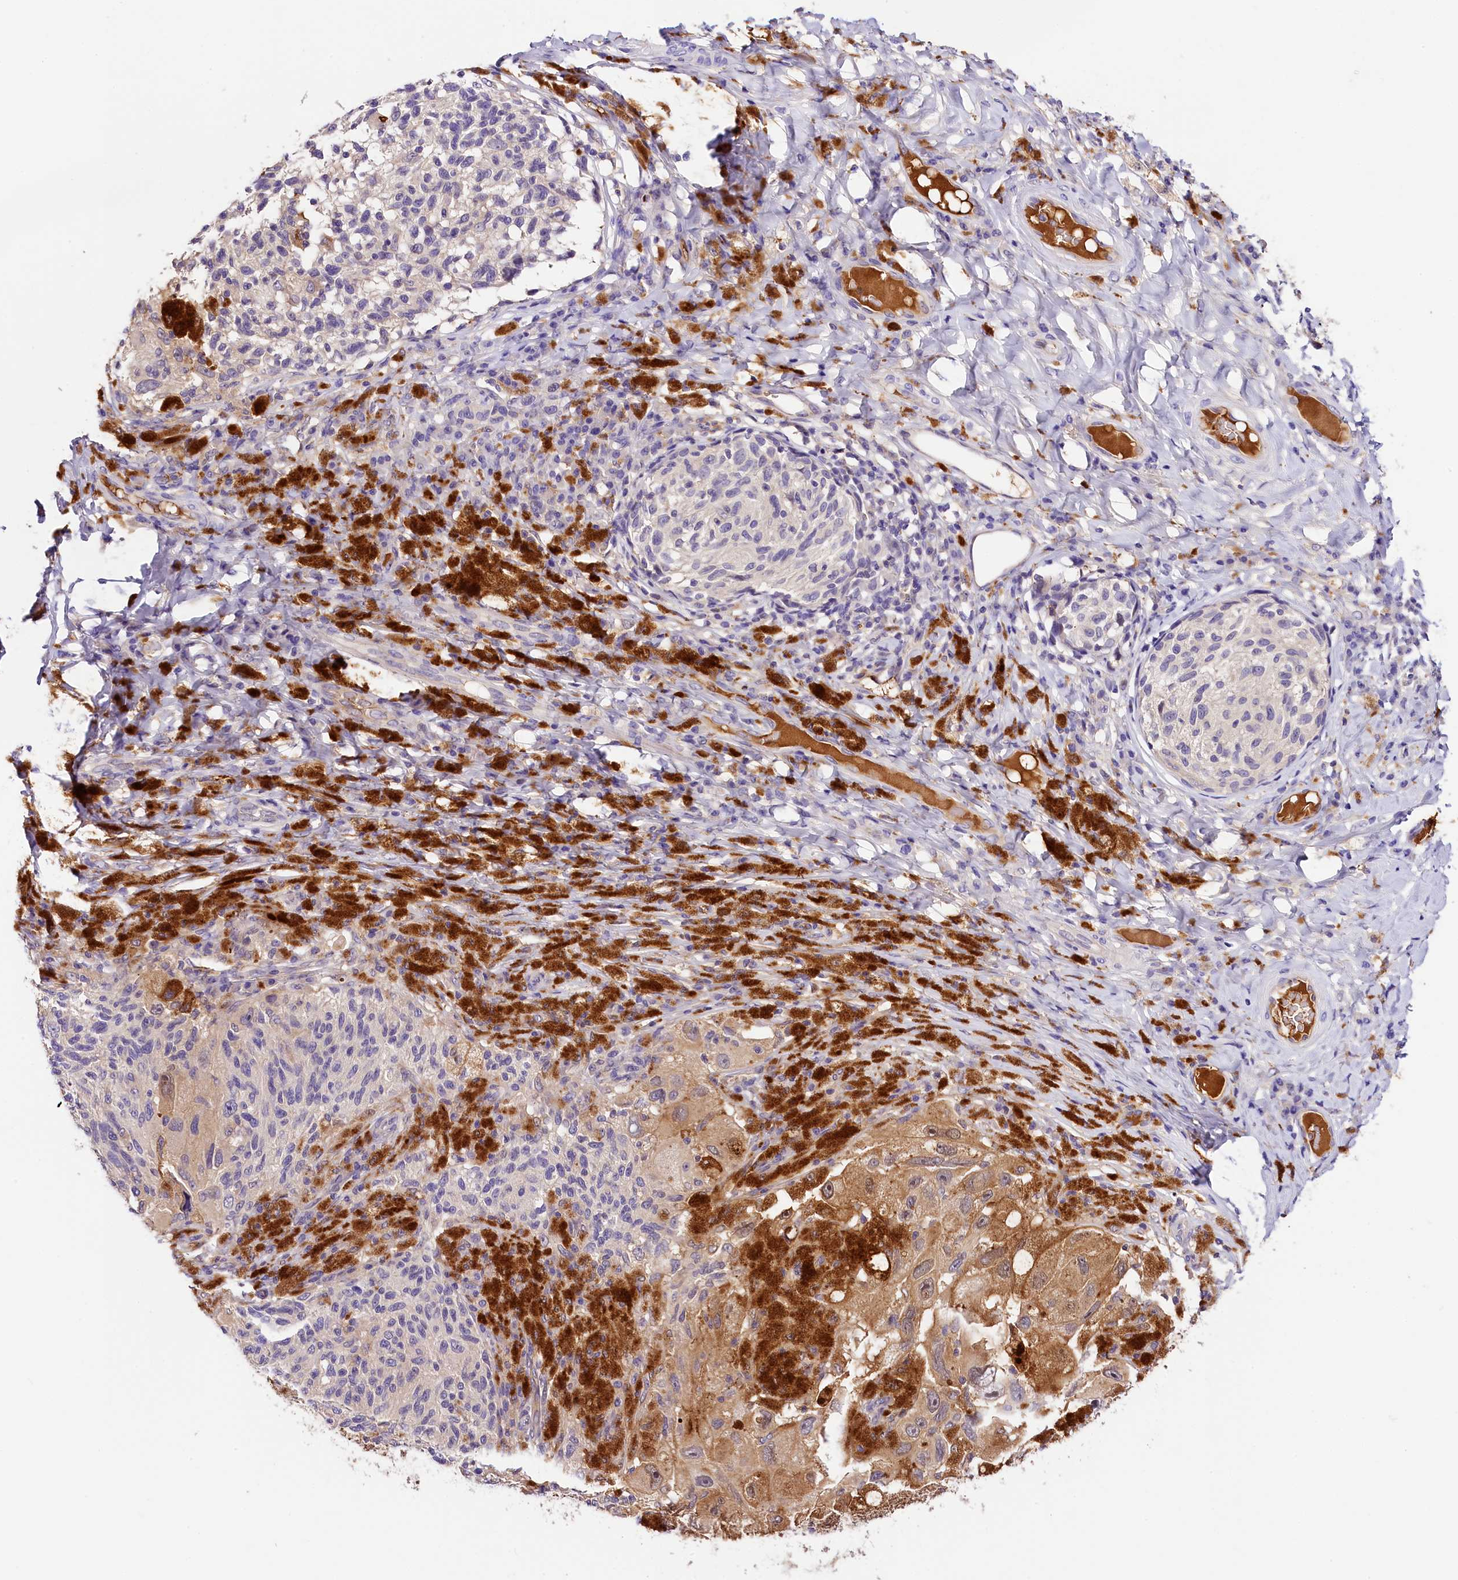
{"staining": {"intensity": "moderate", "quantity": "<25%", "location": "cytoplasmic/membranous"}, "tissue": "melanoma", "cell_type": "Tumor cells", "image_type": "cancer", "snomed": [{"axis": "morphology", "description": "Malignant melanoma, NOS"}, {"axis": "topography", "description": "Skin"}], "caption": "Melanoma tissue reveals moderate cytoplasmic/membranous positivity in approximately <25% of tumor cells", "gene": "ARMC6", "patient": {"sex": "female", "age": 73}}